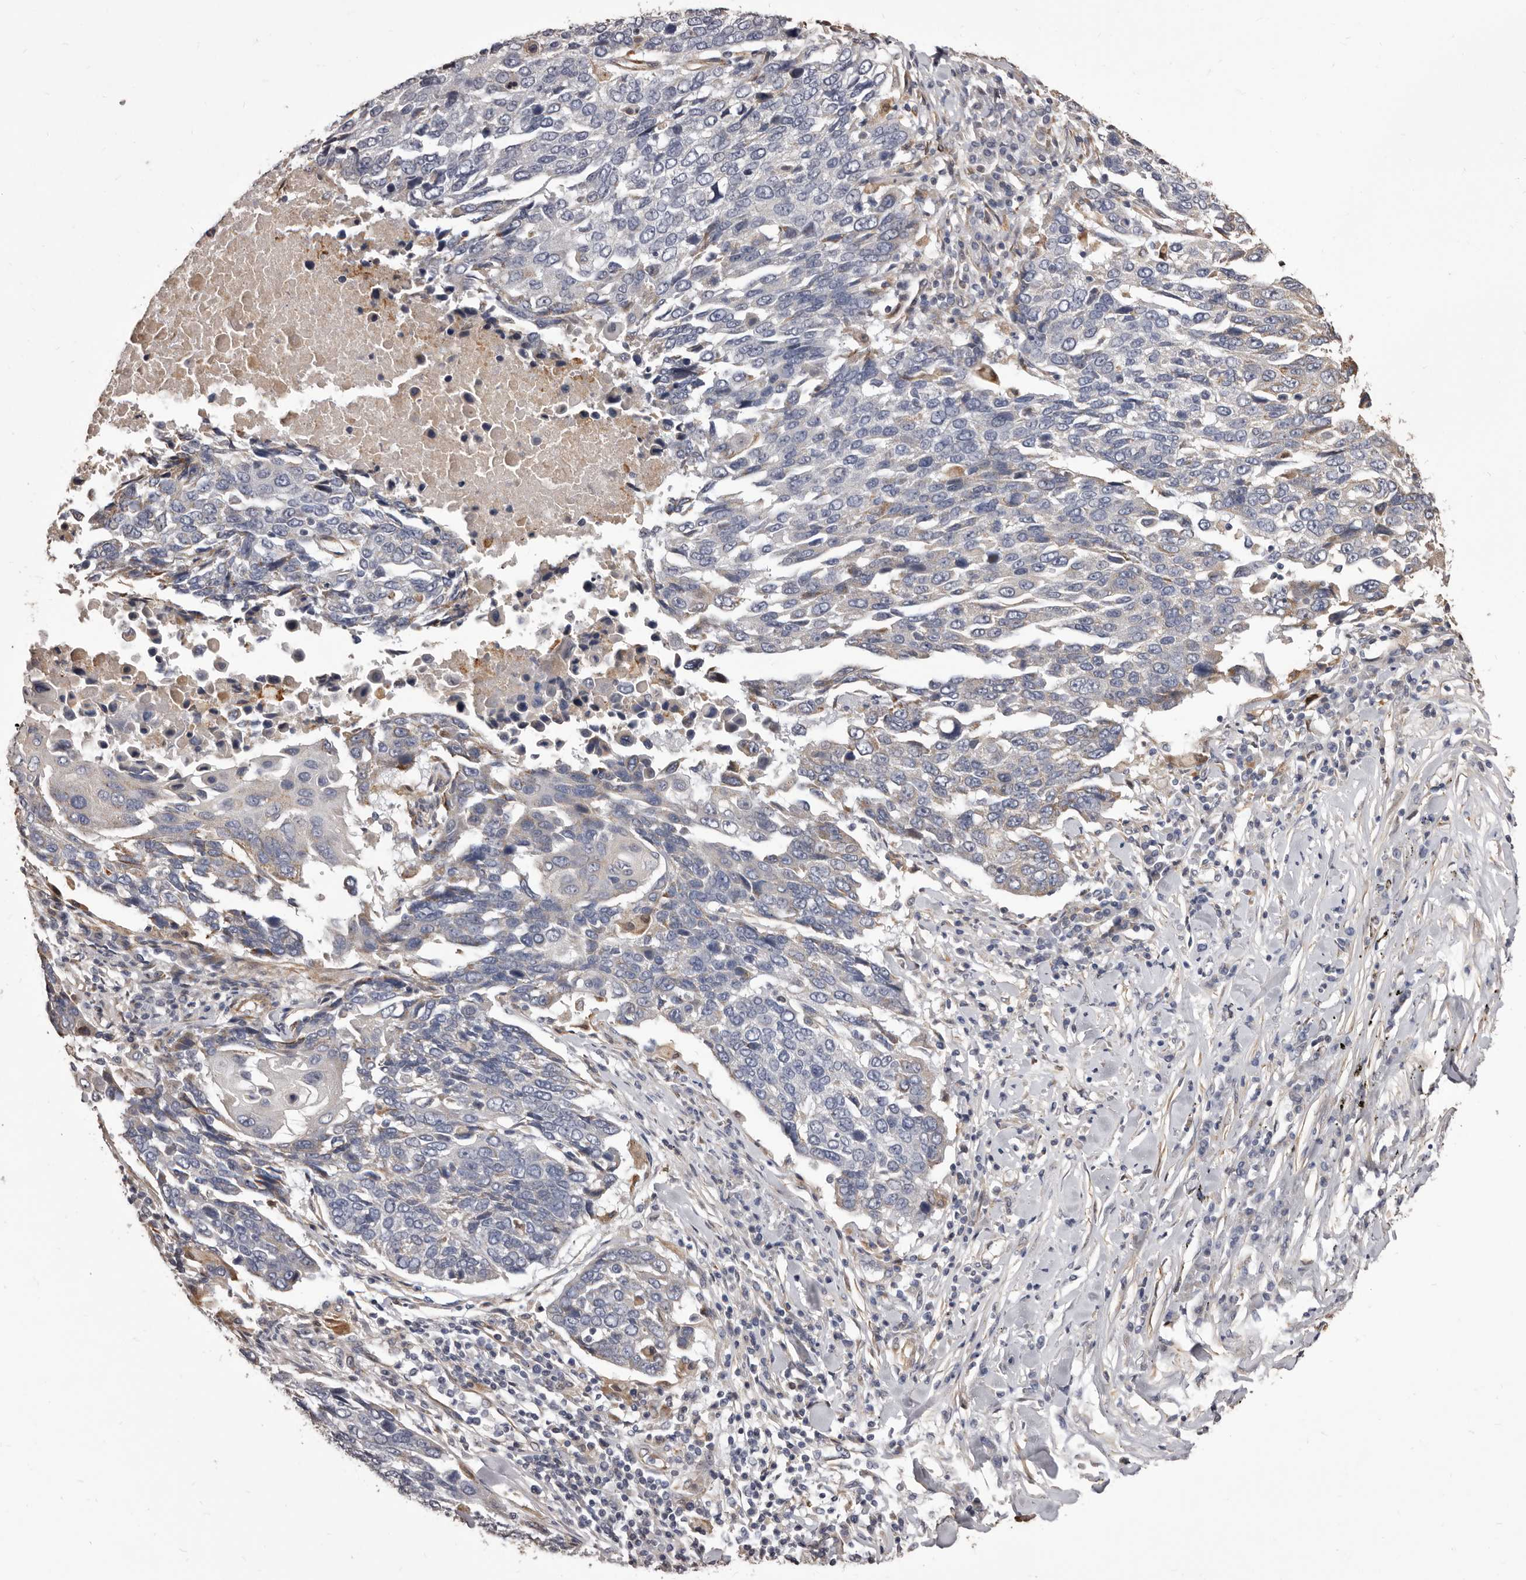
{"staining": {"intensity": "negative", "quantity": "none", "location": "none"}, "tissue": "lung cancer", "cell_type": "Tumor cells", "image_type": "cancer", "snomed": [{"axis": "morphology", "description": "Squamous cell carcinoma, NOS"}, {"axis": "topography", "description": "Lung"}], "caption": "Immunohistochemistry histopathology image of neoplastic tissue: lung cancer (squamous cell carcinoma) stained with DAB (3,3'-diaminobenzidine) exhibits no significant protein staining in tumor cells.", "gene": "ALPK1", "patient": {"sex": "male", "age": 66}}